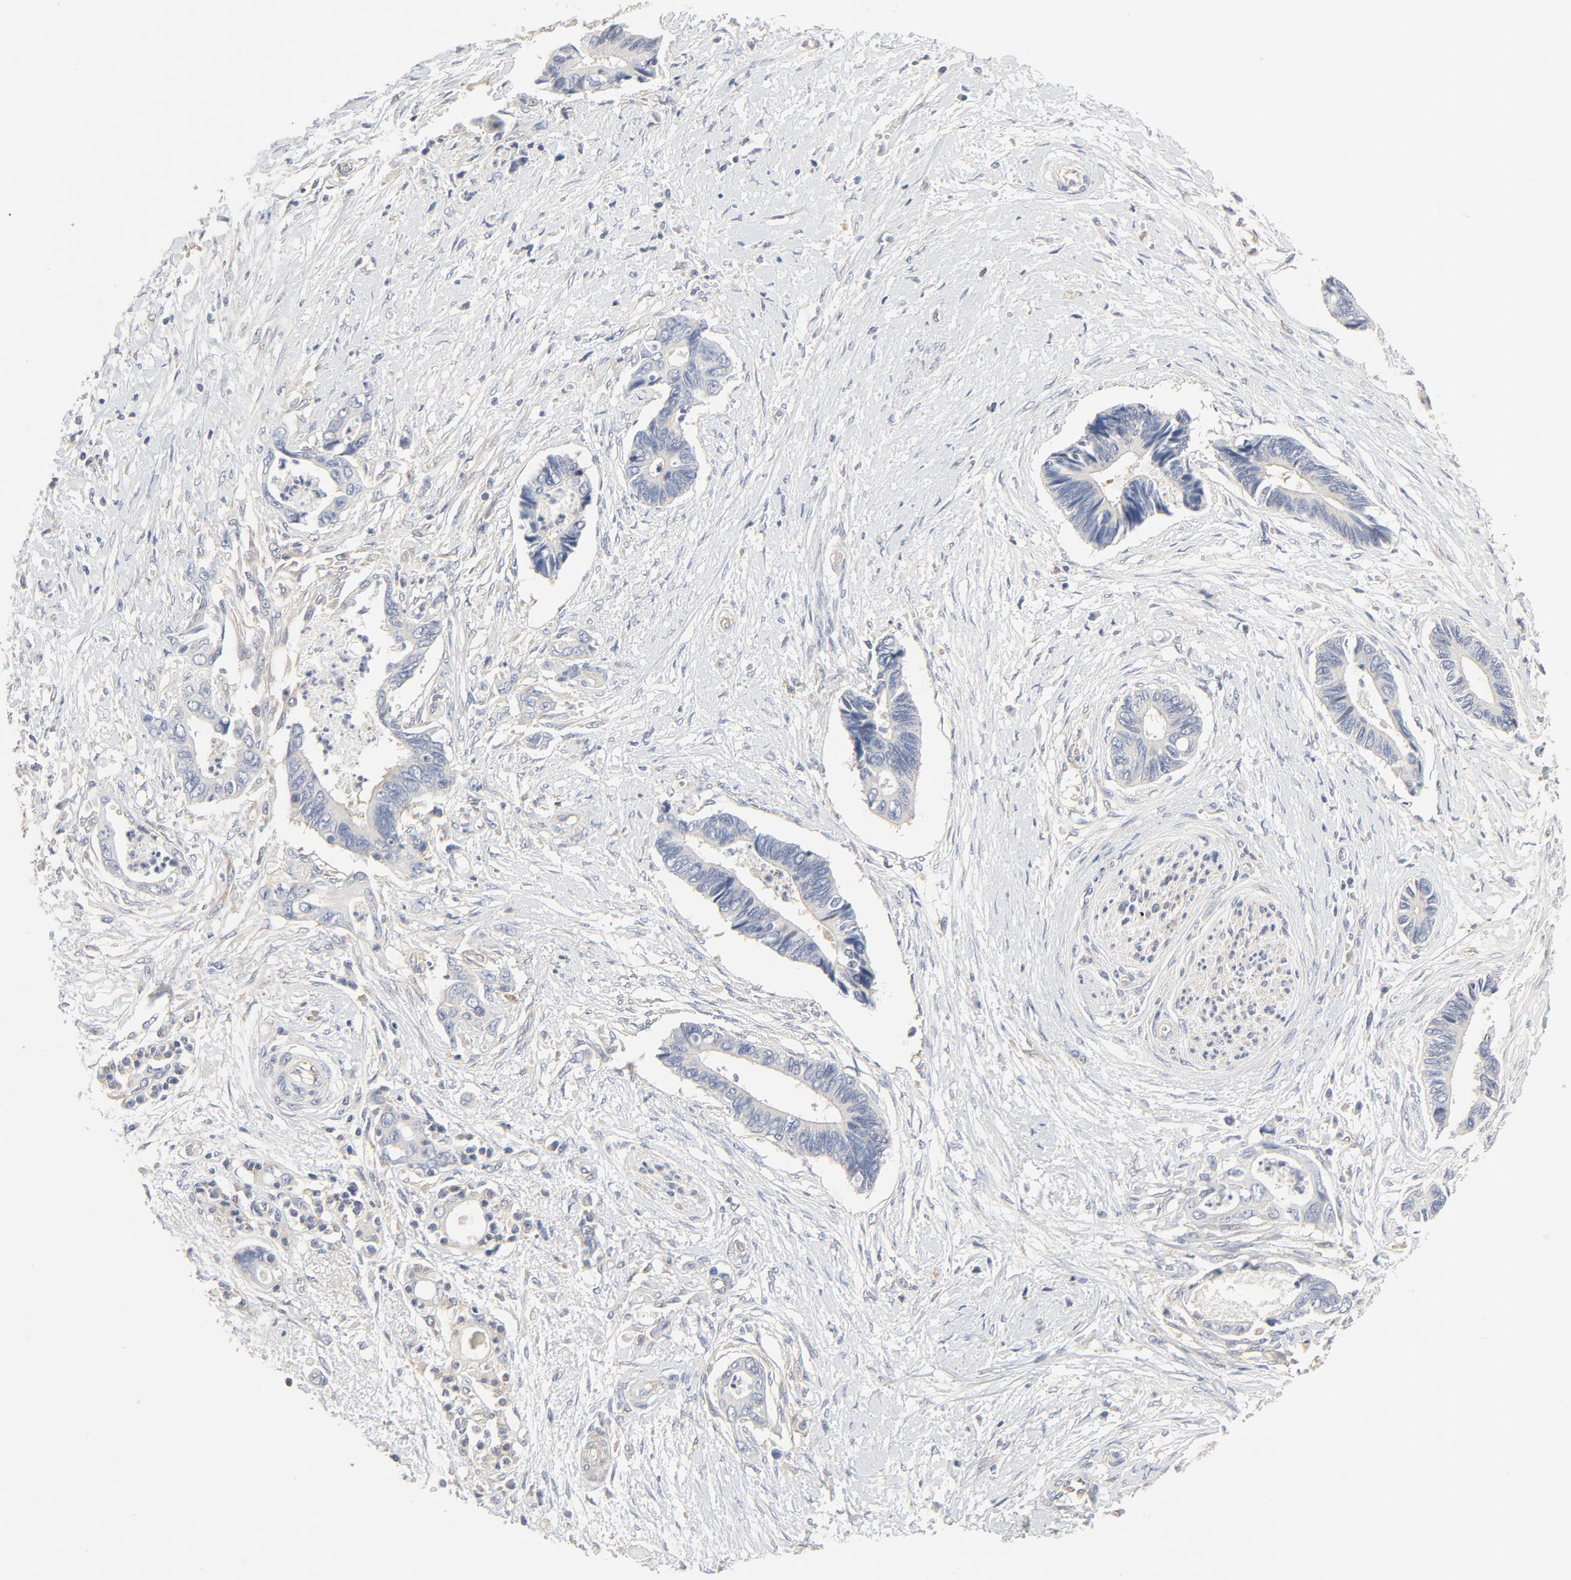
{"staining": {"intensity": "negative", "quantity": "none", "location": "none"}, "tissue": "pancreatic cancer", "cell_type": "Tumor cells", "image_type": "cancer", "snomed": [{"axis": "morphology", "description": "Adenocarcinoma, NOS"}, {"axis": "topography", "description": "Pancreas"}], "caption": "This is an immunohistochemistry histopathology image of adenocarcinoma (pancreatic). There is no staining in tumor cells.", "gene": "RABEP1", "patient": {"sex": "female", "age": 70}}